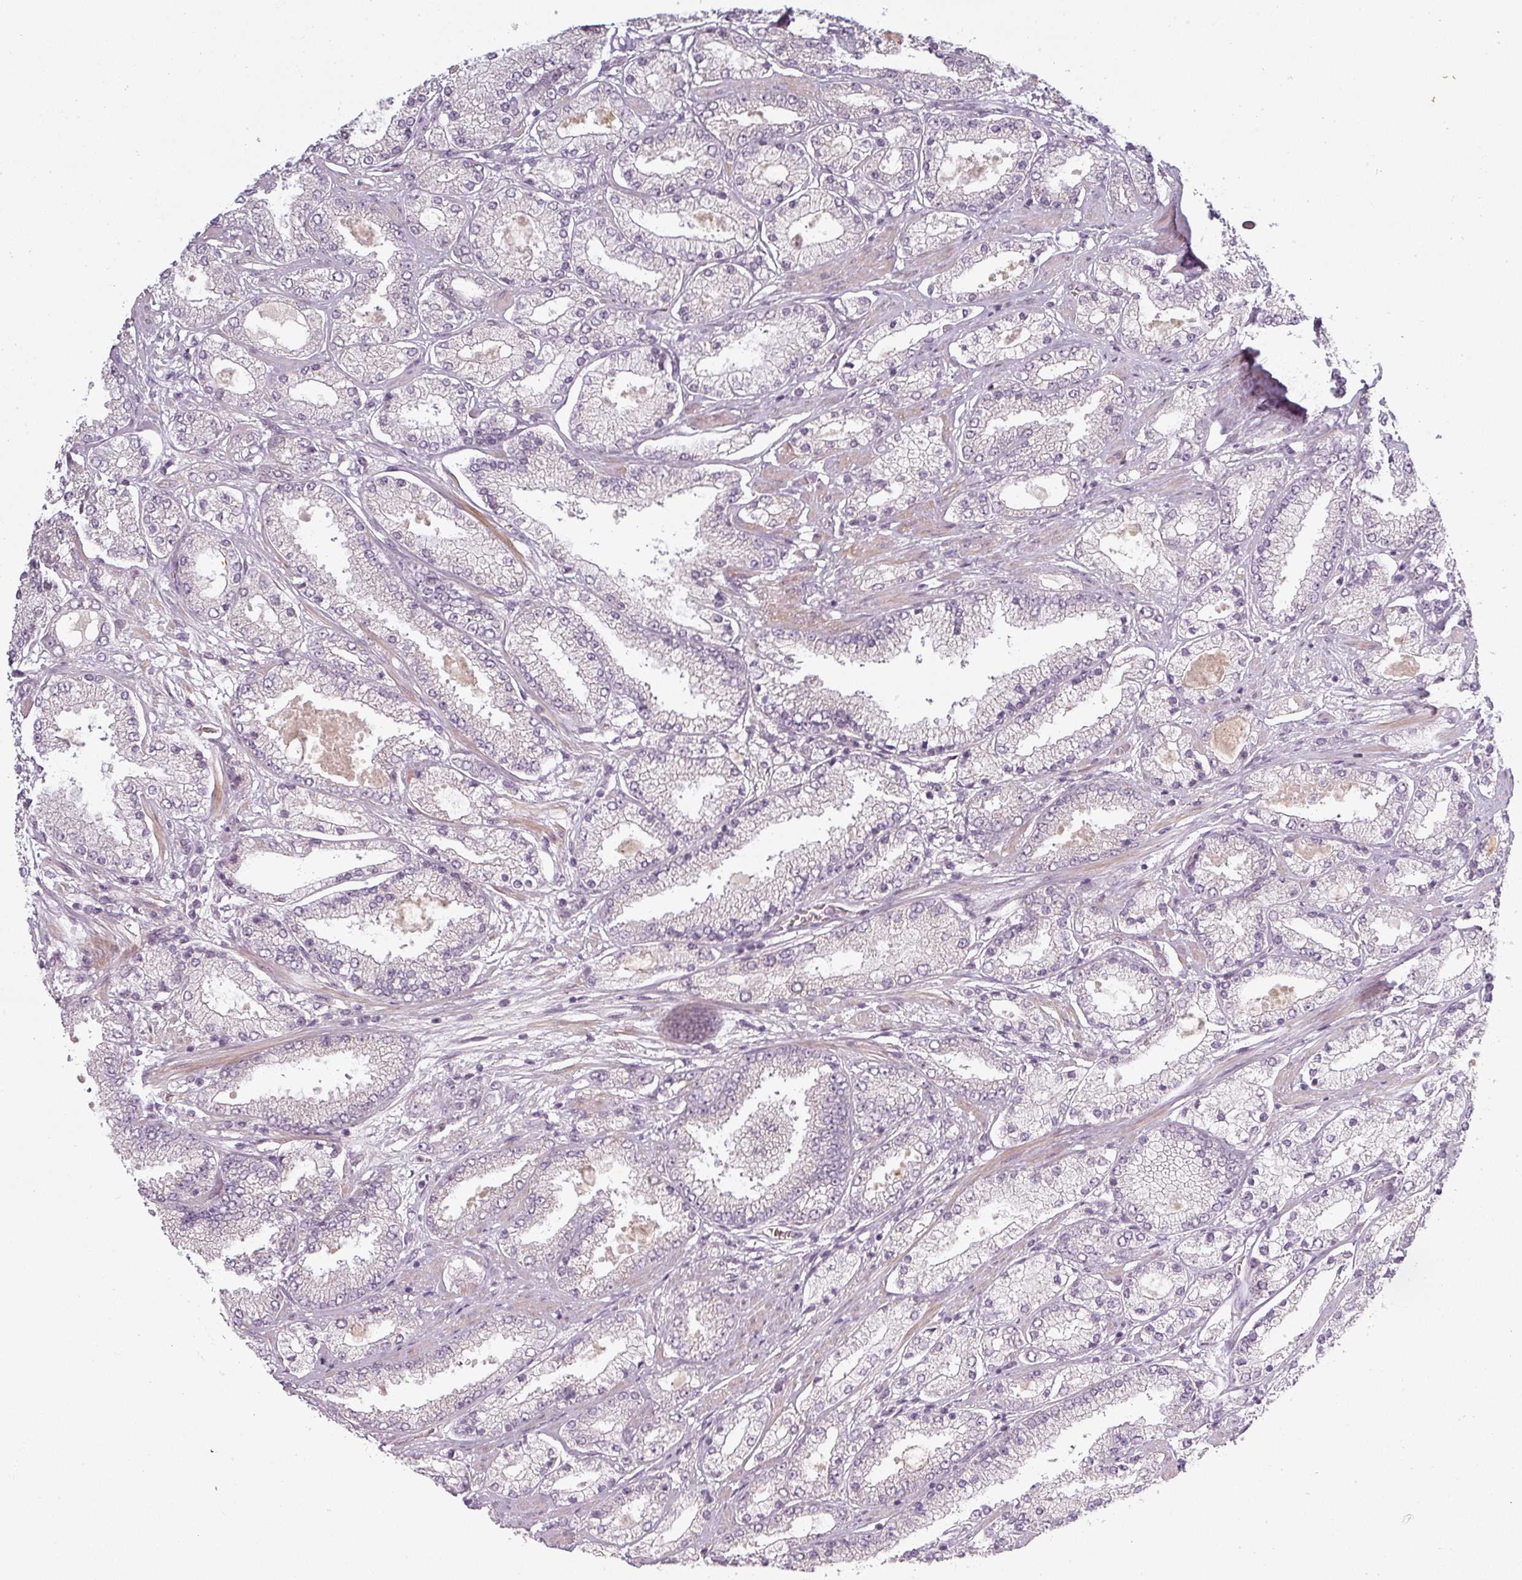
{"staining": {"intensity": "negative", "quantity": "none", "location": "none"}, "tissue": "prostate cancer", "cell_type": "Tumor cells", "image_type": "cancer", "snomed": [{"axis": "morphology", "description": "Adenocarcinoma, High grade"}, {"axis": "topography", "description": "Prostate"}], "caption": "Tumor cells are negative for brown protein staining in prostate cancer.", "gene": "SLC16A9", "patient": {"sex": "male", "age": 69}}